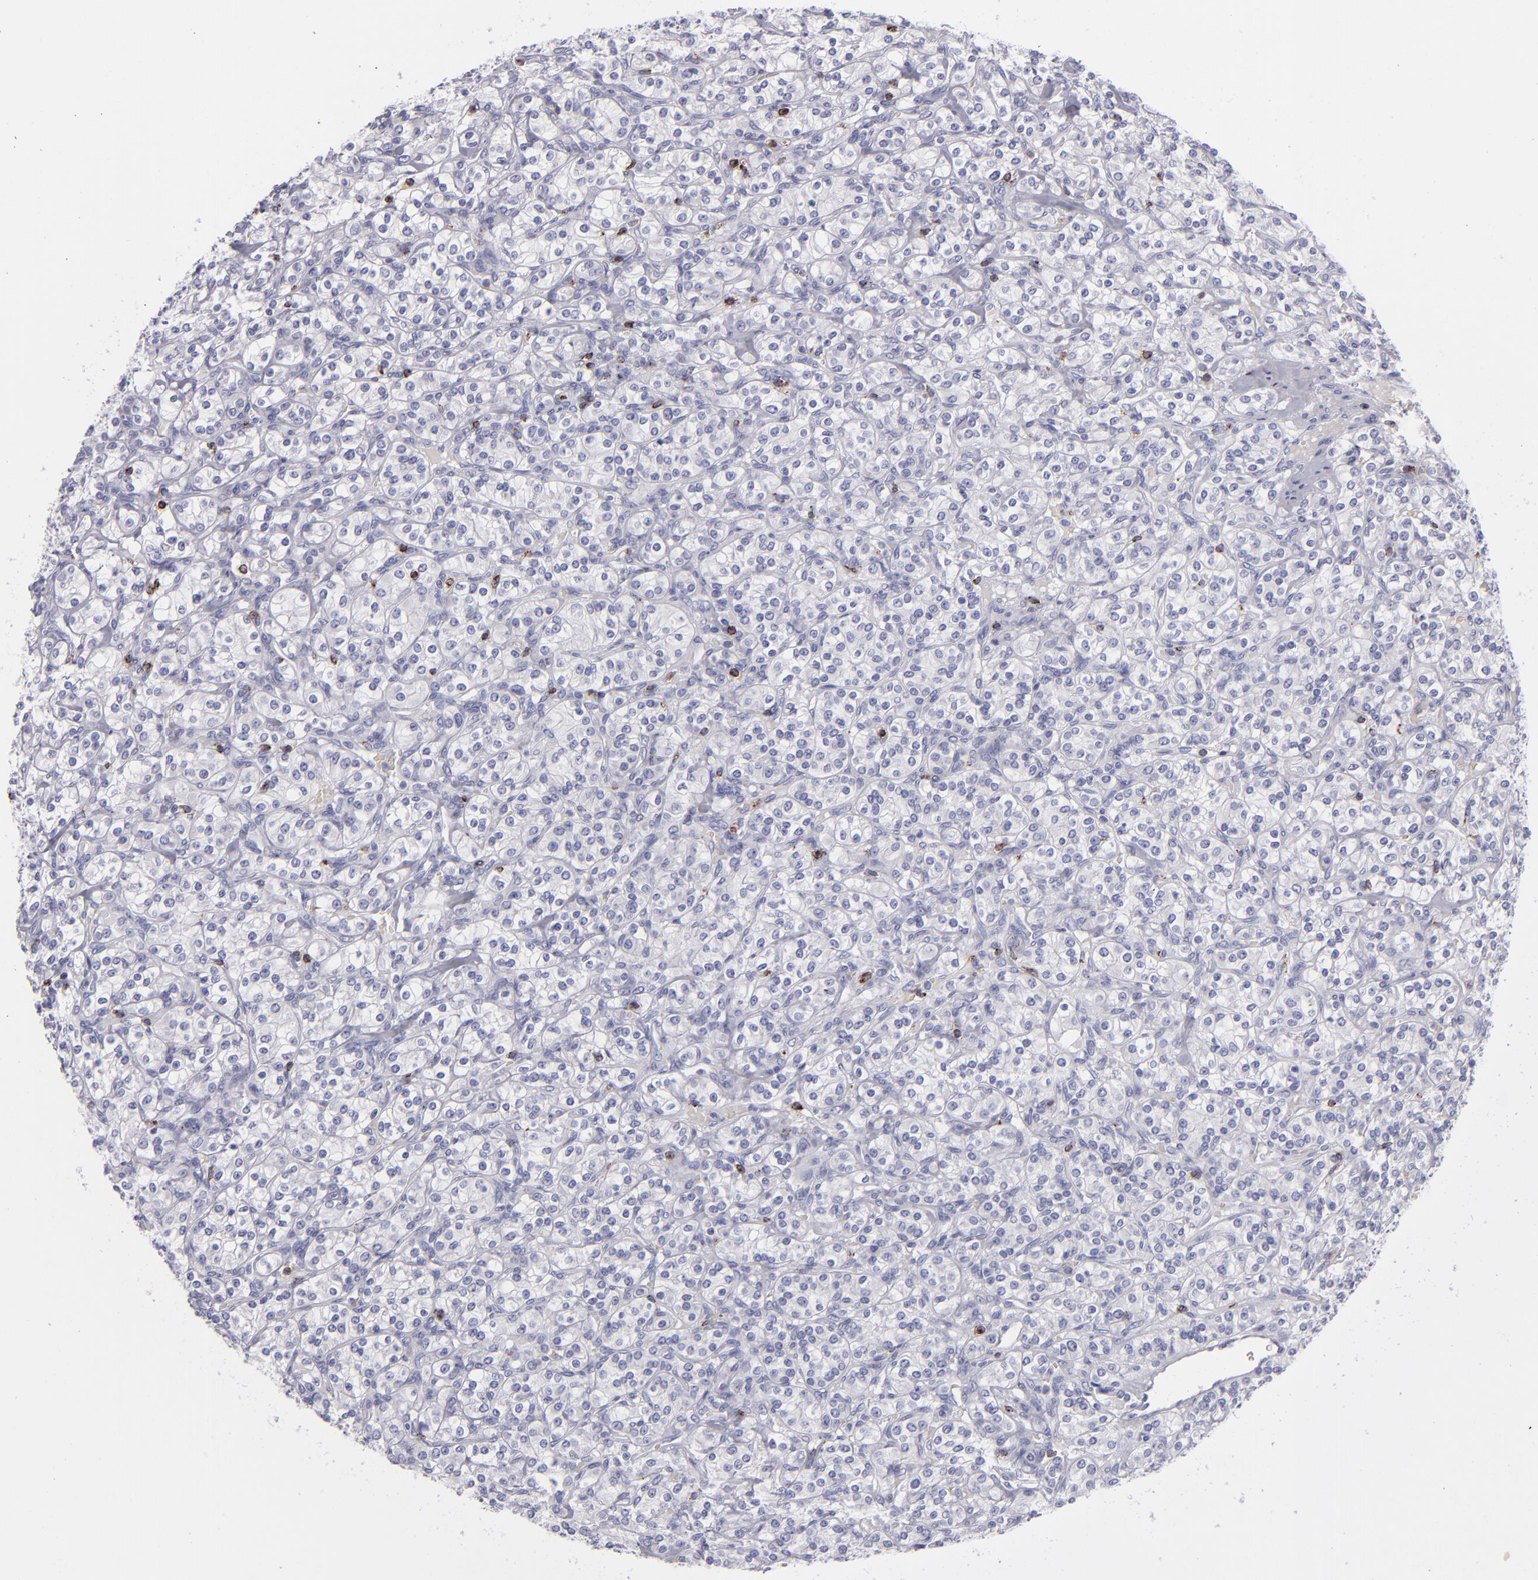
{"staining": {"intensity": "negative", "quantity": "none", "location": "none"}, "tissue": "renal cancer", "cell_type": "Tumor cells", "image_type": "cancer", "snomed": [{"axis": "morphology", "description": "Adenocarcinoma, NOS"}, {"axis": "topography", "description": "Kidney"}], "caption": "This is a photomicrograph of immunohistochemistry (IHC) staining of renal cancer, which shows no expression in tumor cells.", "gene": "CD2", "patient": {"sex": "male", "age": 77}}